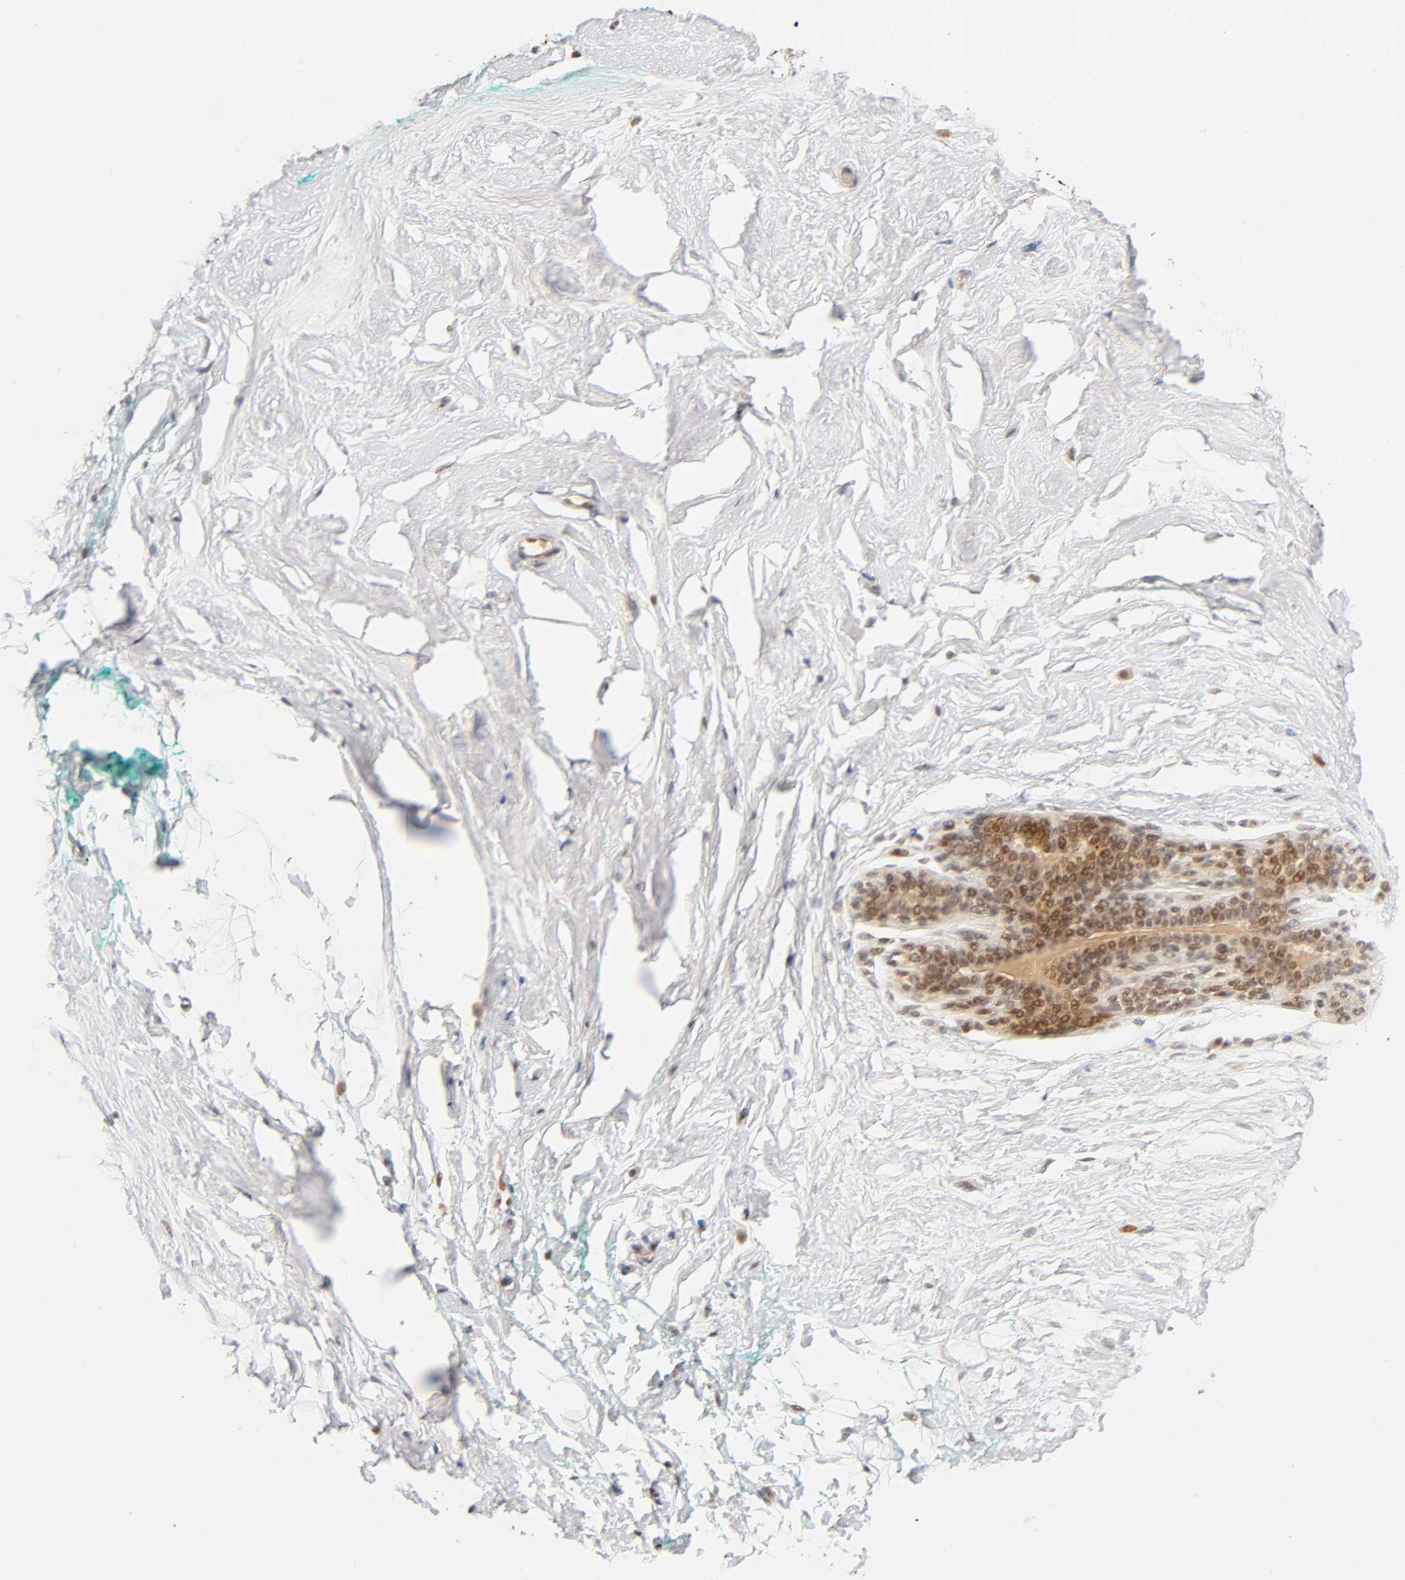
{"staining": {"intensity": "negative", "quantity": "none", "location": "none"}, "tissue": "breast", "cell_type": "Adipocytes", "image_type": "normal", "snomed": [{"axis": "morphology", "description": "Normal tissue, NOS"}, {"axis": "topography", "description": "Breast"}], "caption": "This is an immunohistochemistry photomicrograph of normal human breast. There is no expression in adipocytes.", "gene": "TAF10", "patient": {"sex": "female", "age": 52}}